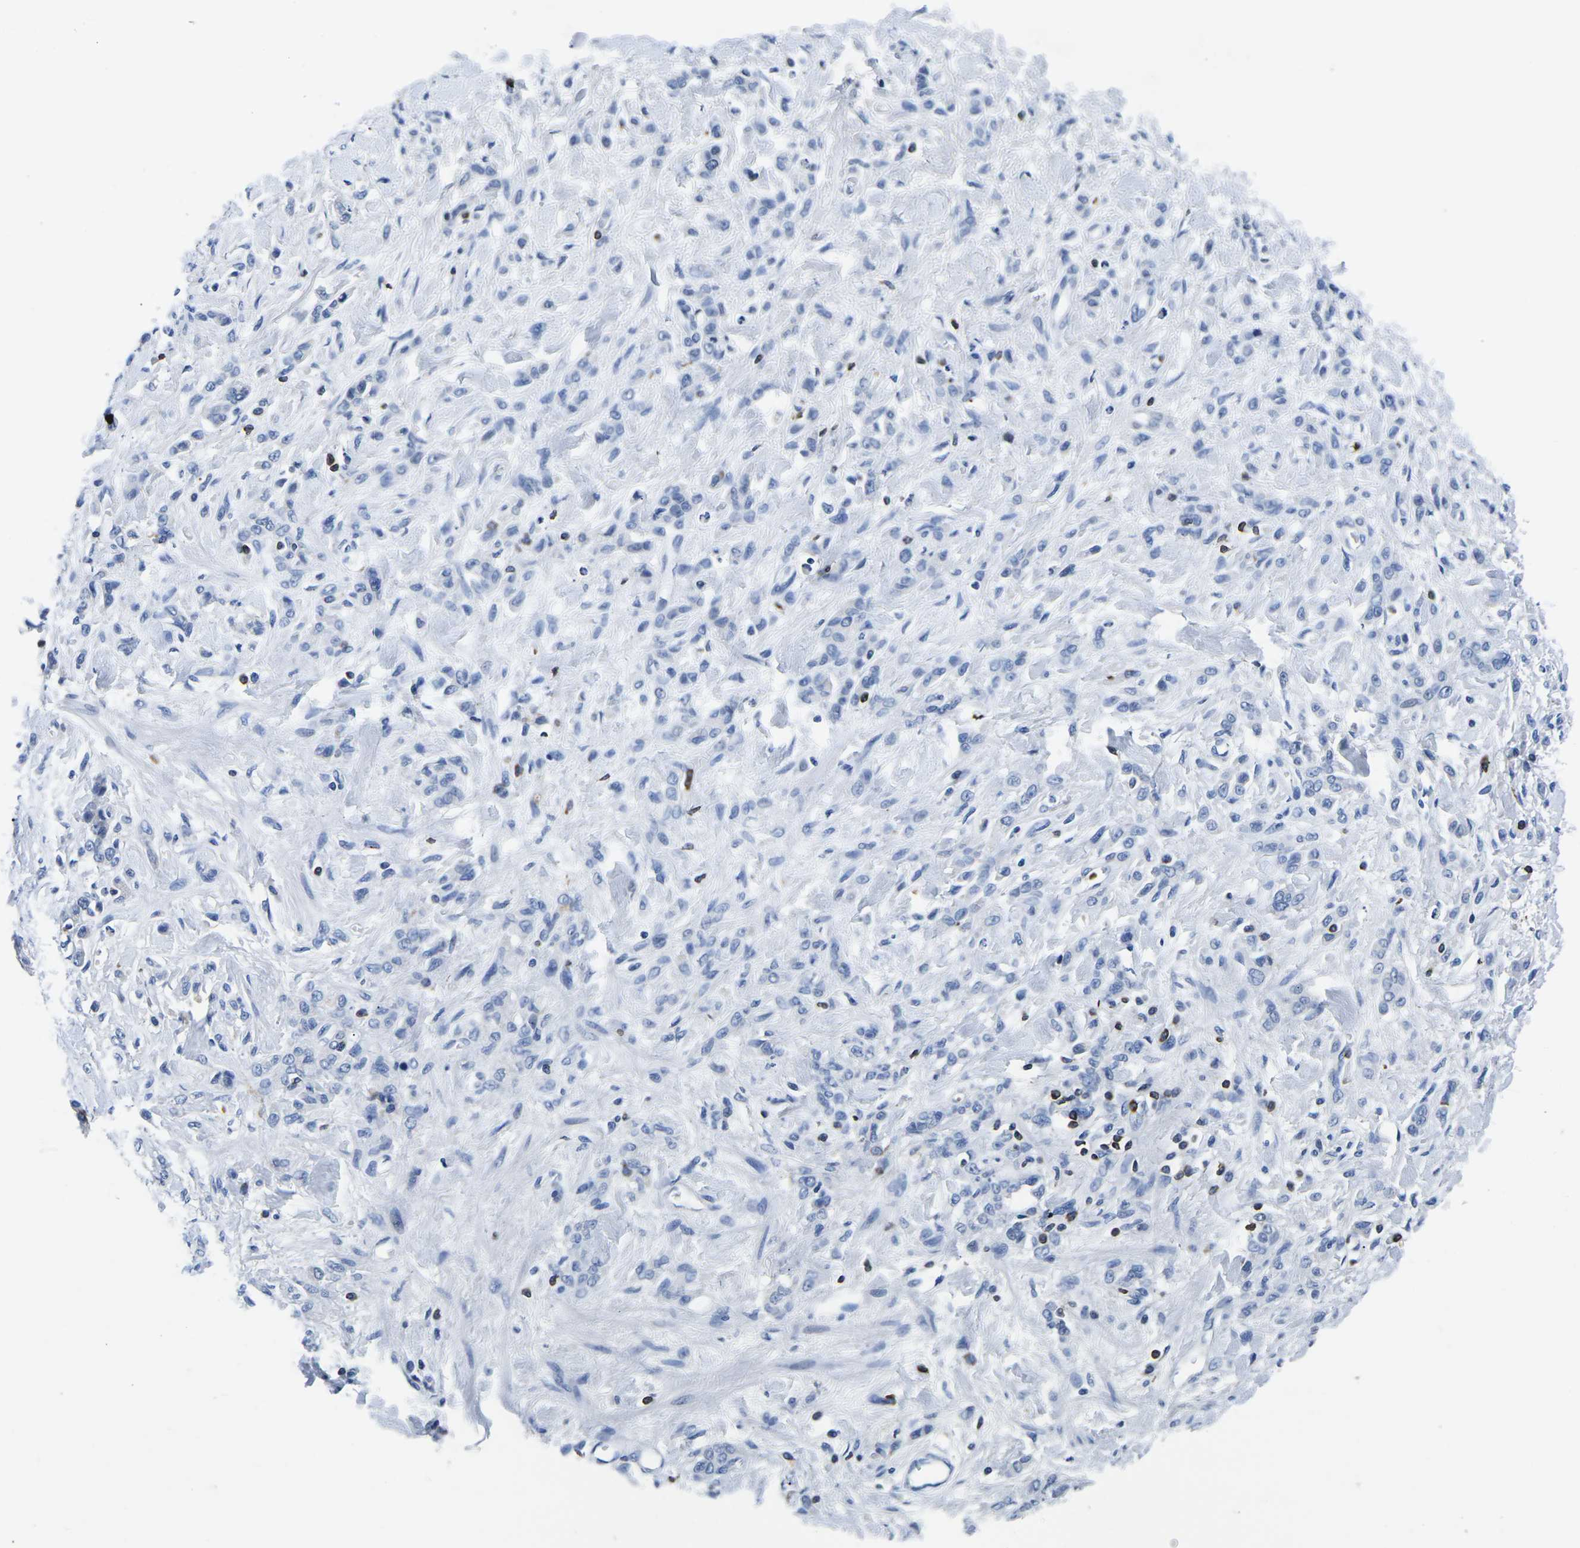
{"staining": {"intensity": "negative", "quantity": "none", "location": "none"}, "tissue": "stomach cancer", "cell_type": "Tumor cells", "image_type": "cancer", "snomed": [{"axis": "morphology", "description": "Normal tissue, NOS"}, {"axis": "morphology", "description": "Adenocarcinoma, NOS"}, {"axis": "topography", "description": "Stomach"}], "caption": "Histopathology image shows no significant protein positivity in tumor cells of adenocarcinoma (stomach).", "gene": "CTSW", "patient": {"sex": "male", "age": 82}}